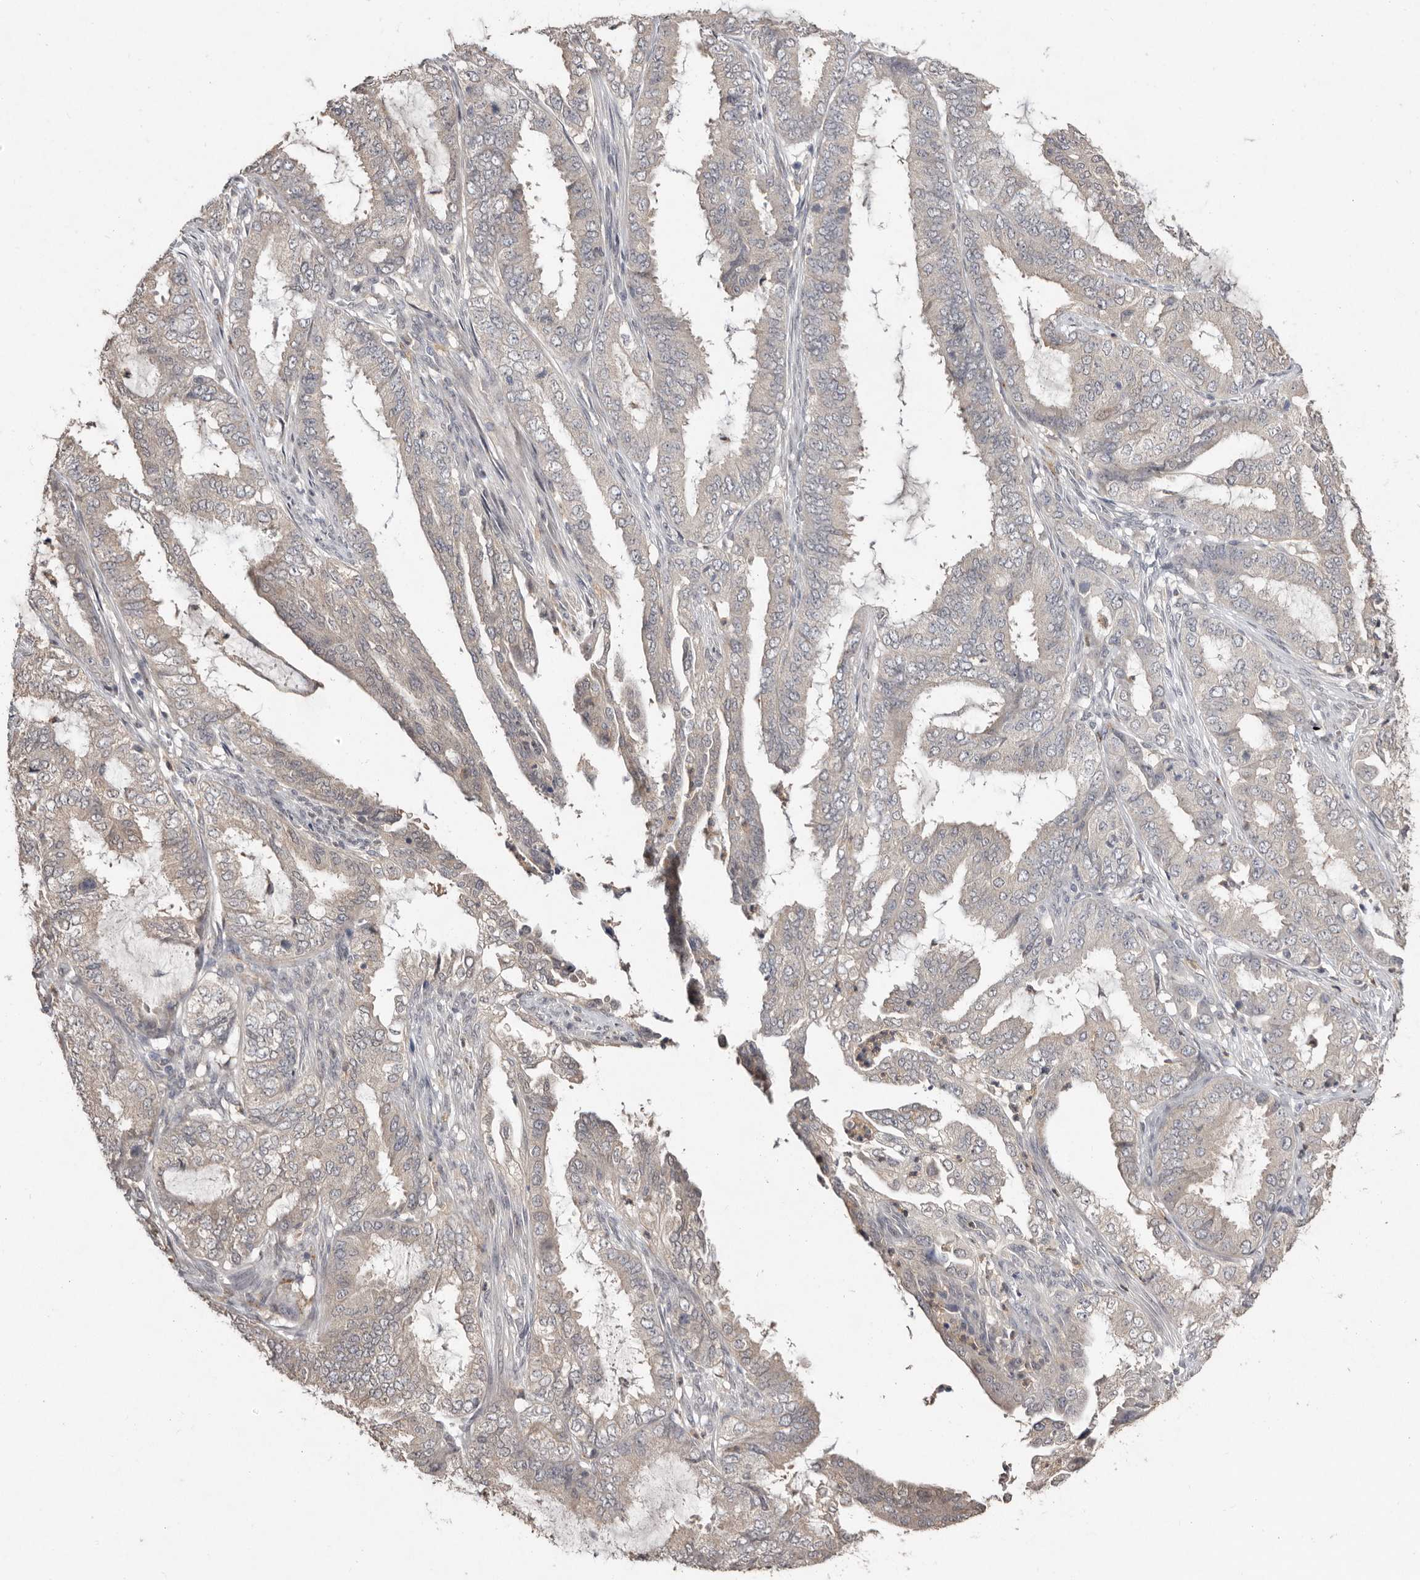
{"staining": {"intensity": "negative", "quantity": "none", "location": "none"}, "tissue": "endometrial cancer", "cell_type": "Tumor cells", "image_type": "cancer", "snomed": [{"axis": "morphology", "description": "Adenocarcinoma, NOS"}, {"axis": "topography", "description": "Endometrium"}], "caption": "The histopathology image demonstrates no significant positivity in tumor cells of endometrial cancer (adenocarcinoma).", "gene": "SULT1E1", "patient": {"sex": "female", "age": 51}}